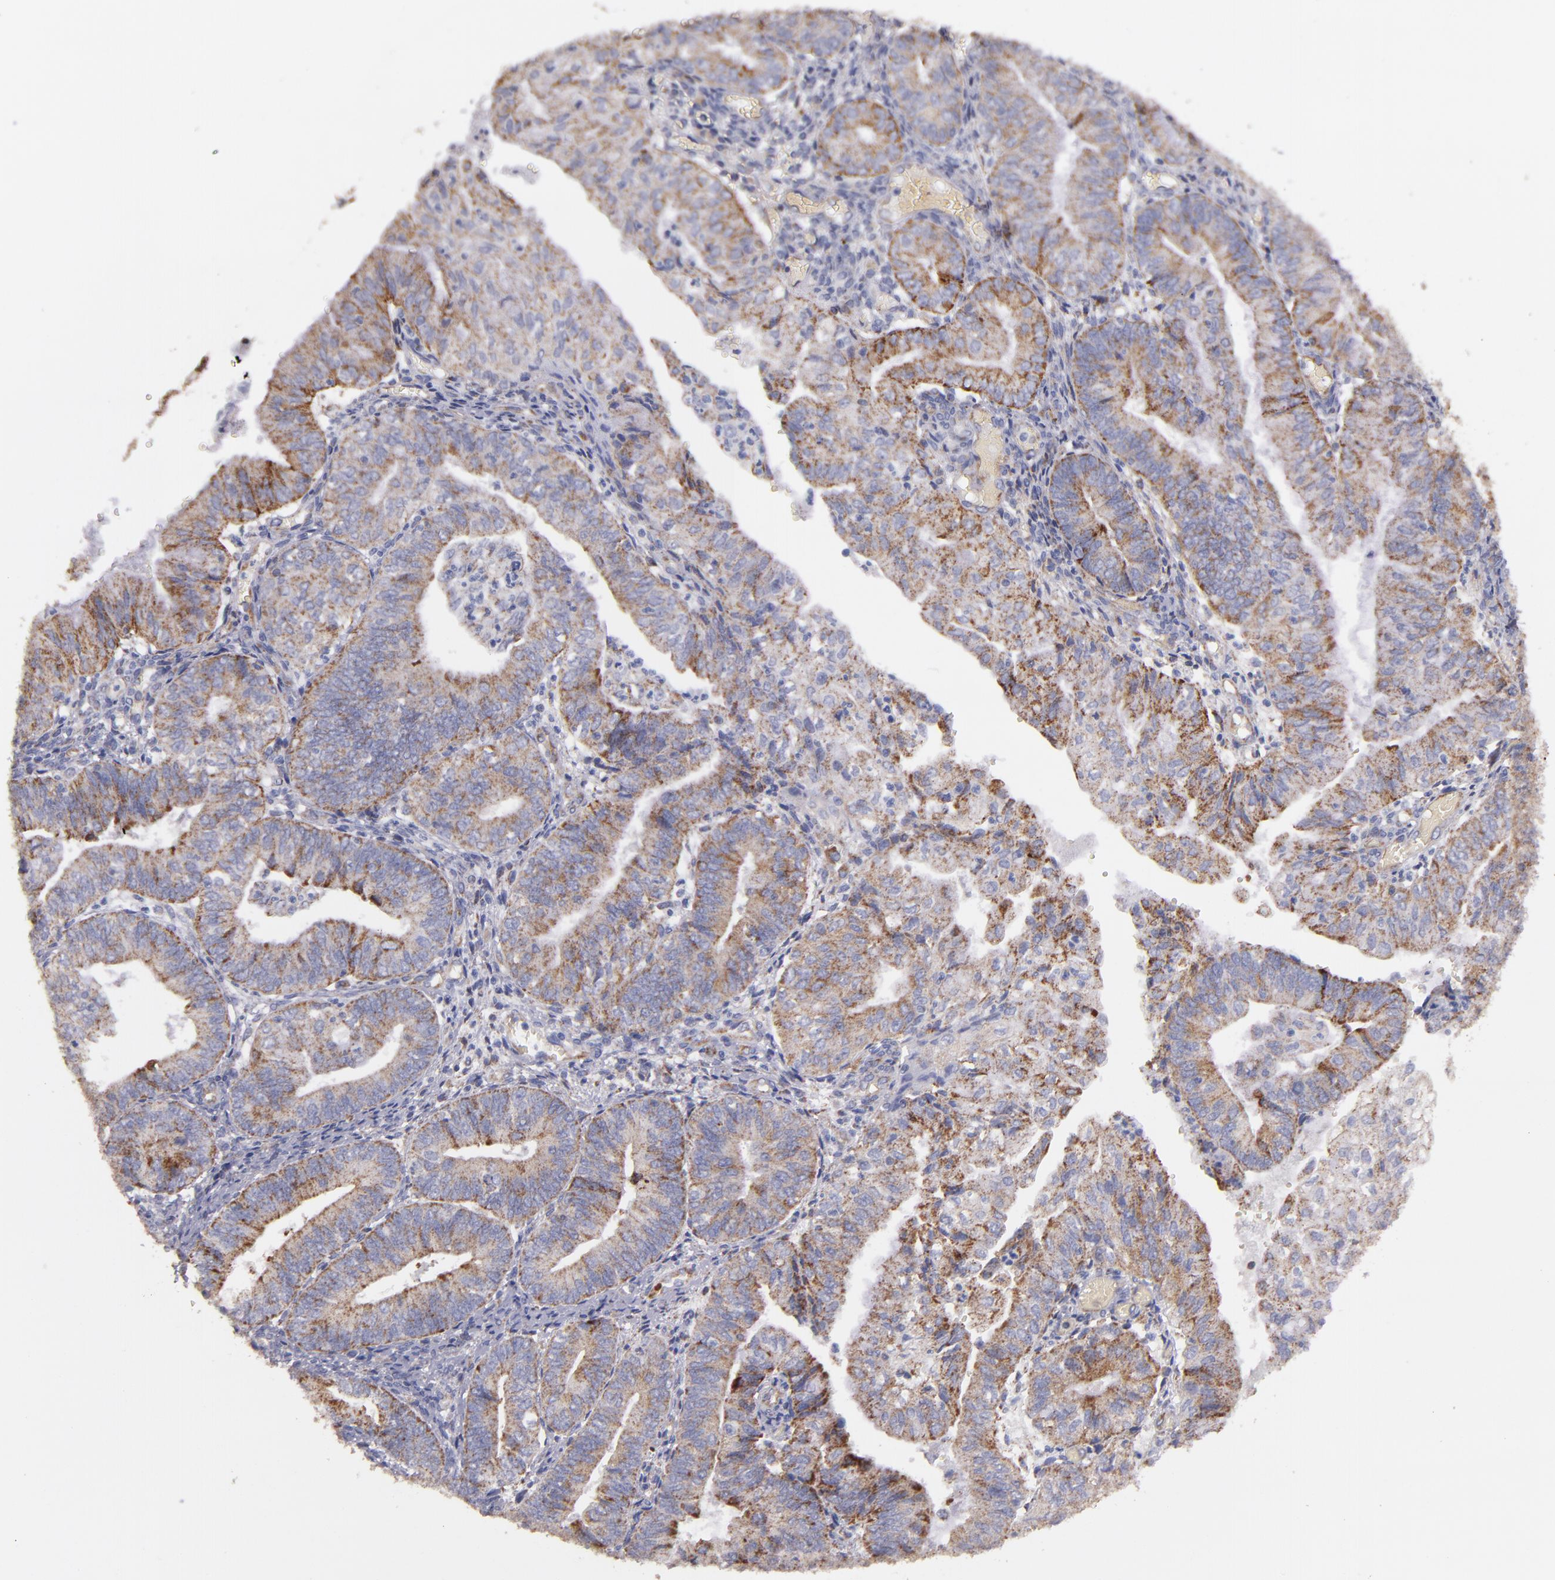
{"staining": {"intensity": "moderate", "quantity": ">75%", "location": "cytoplasmic/membranous"}, "tissue": "endometrial cancer", "cell_type": "Tumor cells", "image_type": "cancer", "snomed": [{"axis": "morphology", "description": "Adenocarcinoma, NOS"}, {"axis": "topography", "description": "Endometrium"}], "caption": "Immunohistochemical staining of human endometrial adenocarcinoma shows medium levels of moderate cytoplasmic/membranous protein staining in approximately >75% of tumor cells.", "gene": "CLTA", "patient": {"sex": "female", "age": 55}}